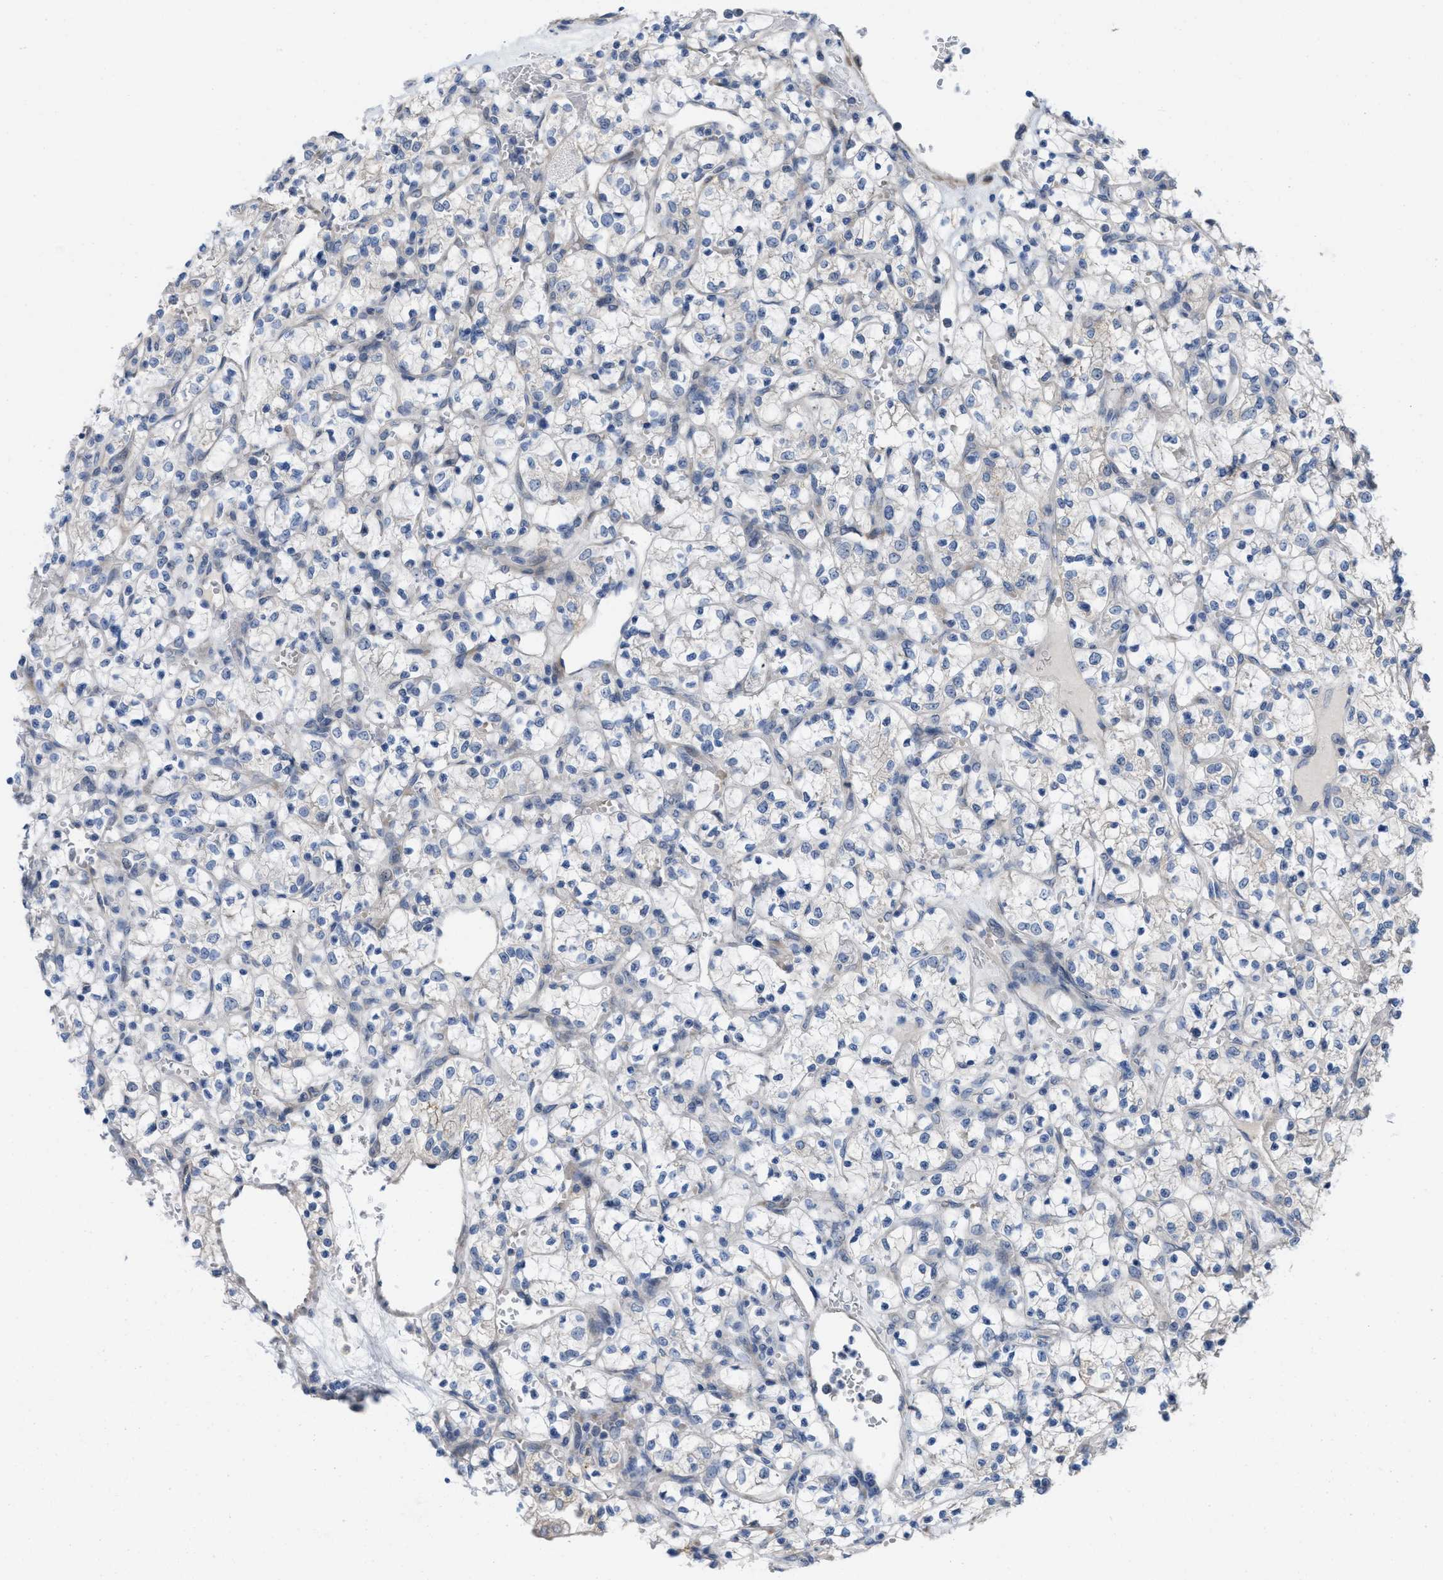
{"staining": {"intensity": "negative", "quantity": "none", "location": "none"}, "tissue": "renal cancer", "cell_type": "Tumor cells", "image_type": "cancer", "snomed": [{"axis": "morphology", "description": "Adenocarcinoma, NOS"}, {"axis": "topography", "description": "Kidney"}], "caption": "Immunohistochemistry image of human renal cancer stained for a protein (brown), which shows no positivity in tumor cells. (DAB (3,3'-diaminobenzidine) immunohistochemistry visualized using brightfield microscopy, high magnification).", "gene": "CDPF1", "patient": {"sex": "female", "age": 69}}